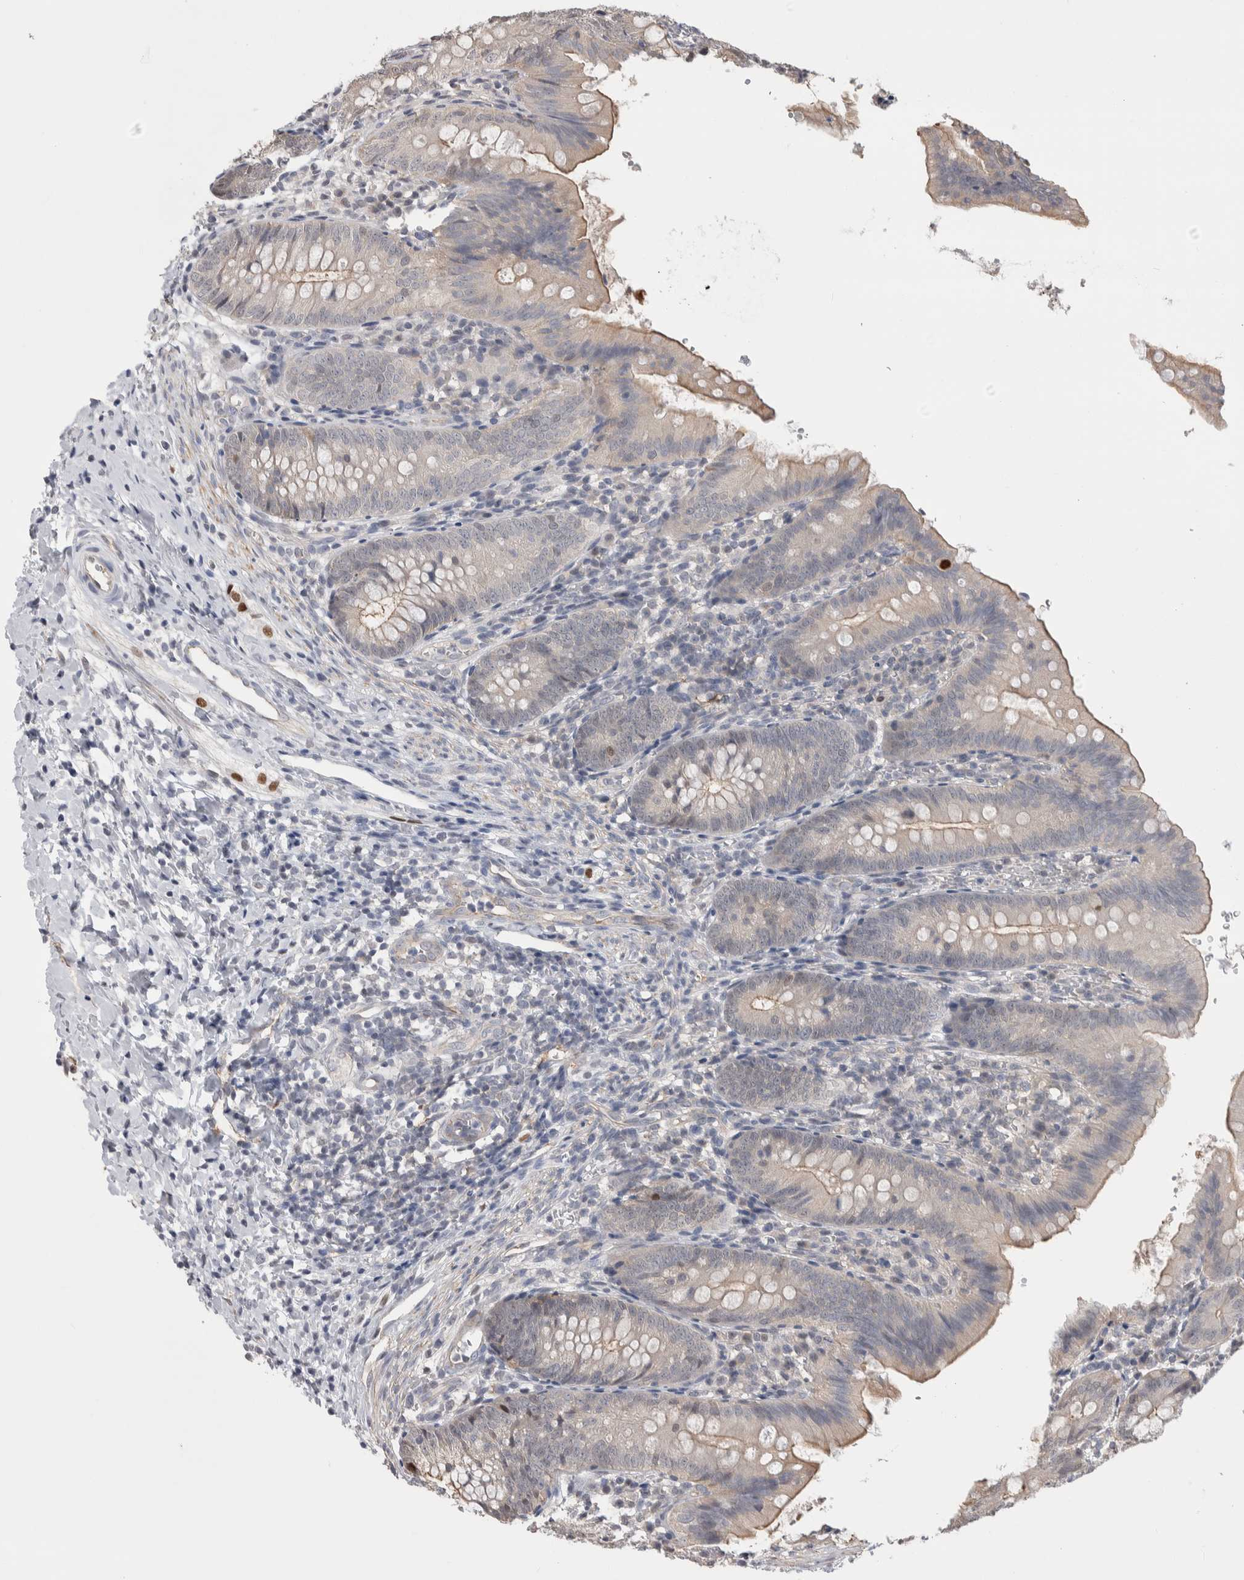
{"staining": {"intensity": "weak", "quantity": "<25%", "location": "cytoplasmic/membranous"}, "tissue": "appendix", "cell_type": "Glandular cells", "image_type": "normal", "snomed": [{"axis": "morphology", "description": "Normal tissue, NOS"}, {"axis": "topography", "description": "Appendix"}], "caption": "This is an immunohistochemistry (IHC) histopathology image of benign human appendix. There is no staining in glandular cells.", "gene": "ZBTB49", "patient": {"sex": "male", "age": 1}}